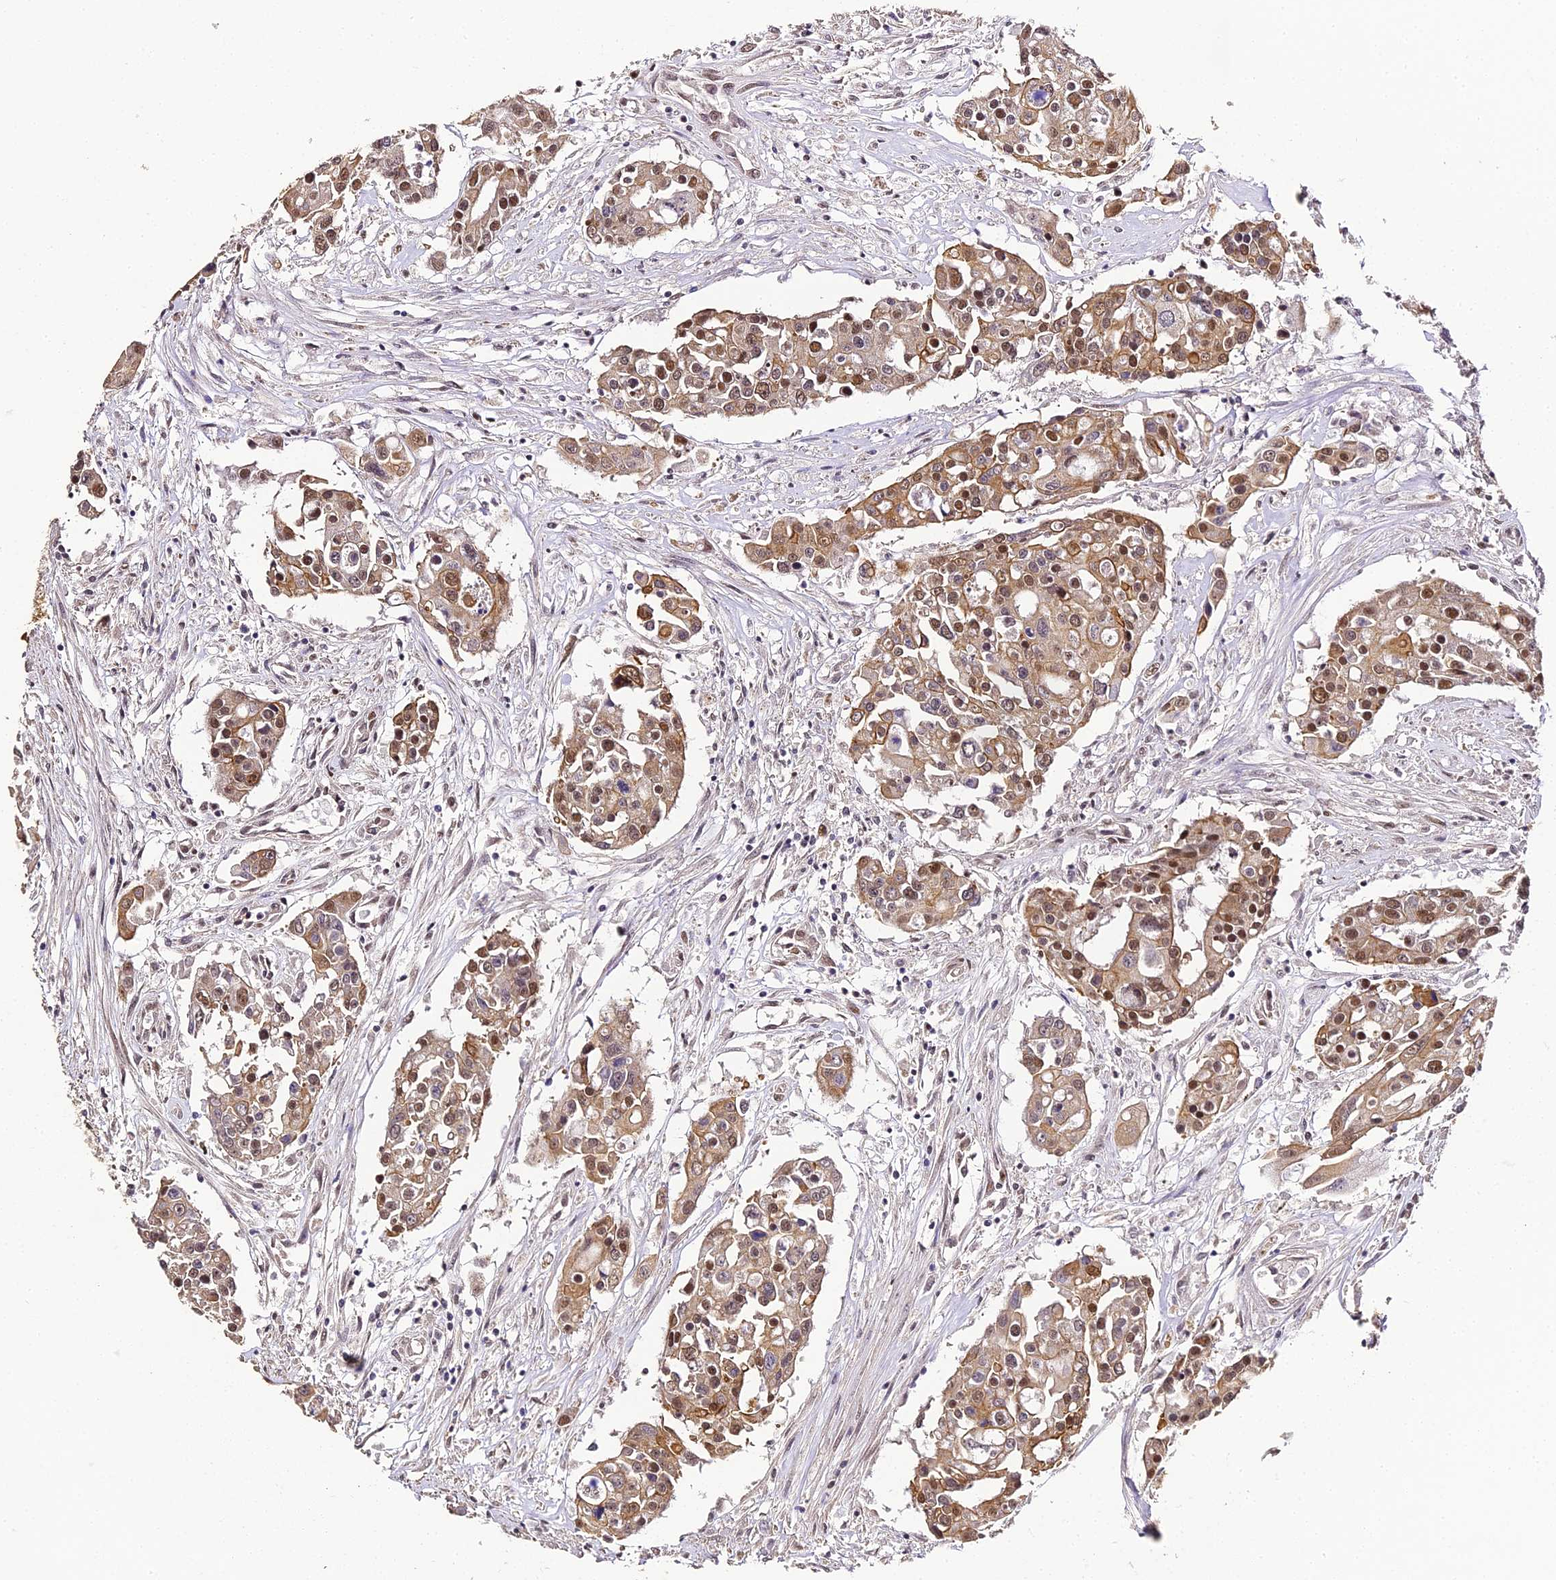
{"staining": {"intensity": "moderate", "quantity": ">75%", "location": "cytoplasmic/membranous,nuclear"}, "tissue": "colorectal cancer", "cell_type": "Tumor cells", "image_type": "cancer", "snomed": [{"axis": "morphology", "description": "Adenocarcinoma, NOS"}, {"axis": "topography", "description": "Colon"}], "caption": "A histopathology image showing moderate cytoplasmic/membranous and nuclear expression in approximately >75% of tumor cells in colorectal cancer (adenocarcinoma), as visualized by brown immunohistochemical staining.", "gene": "HNRNPA1", "patient": {"sex": "male", "age": 77}}